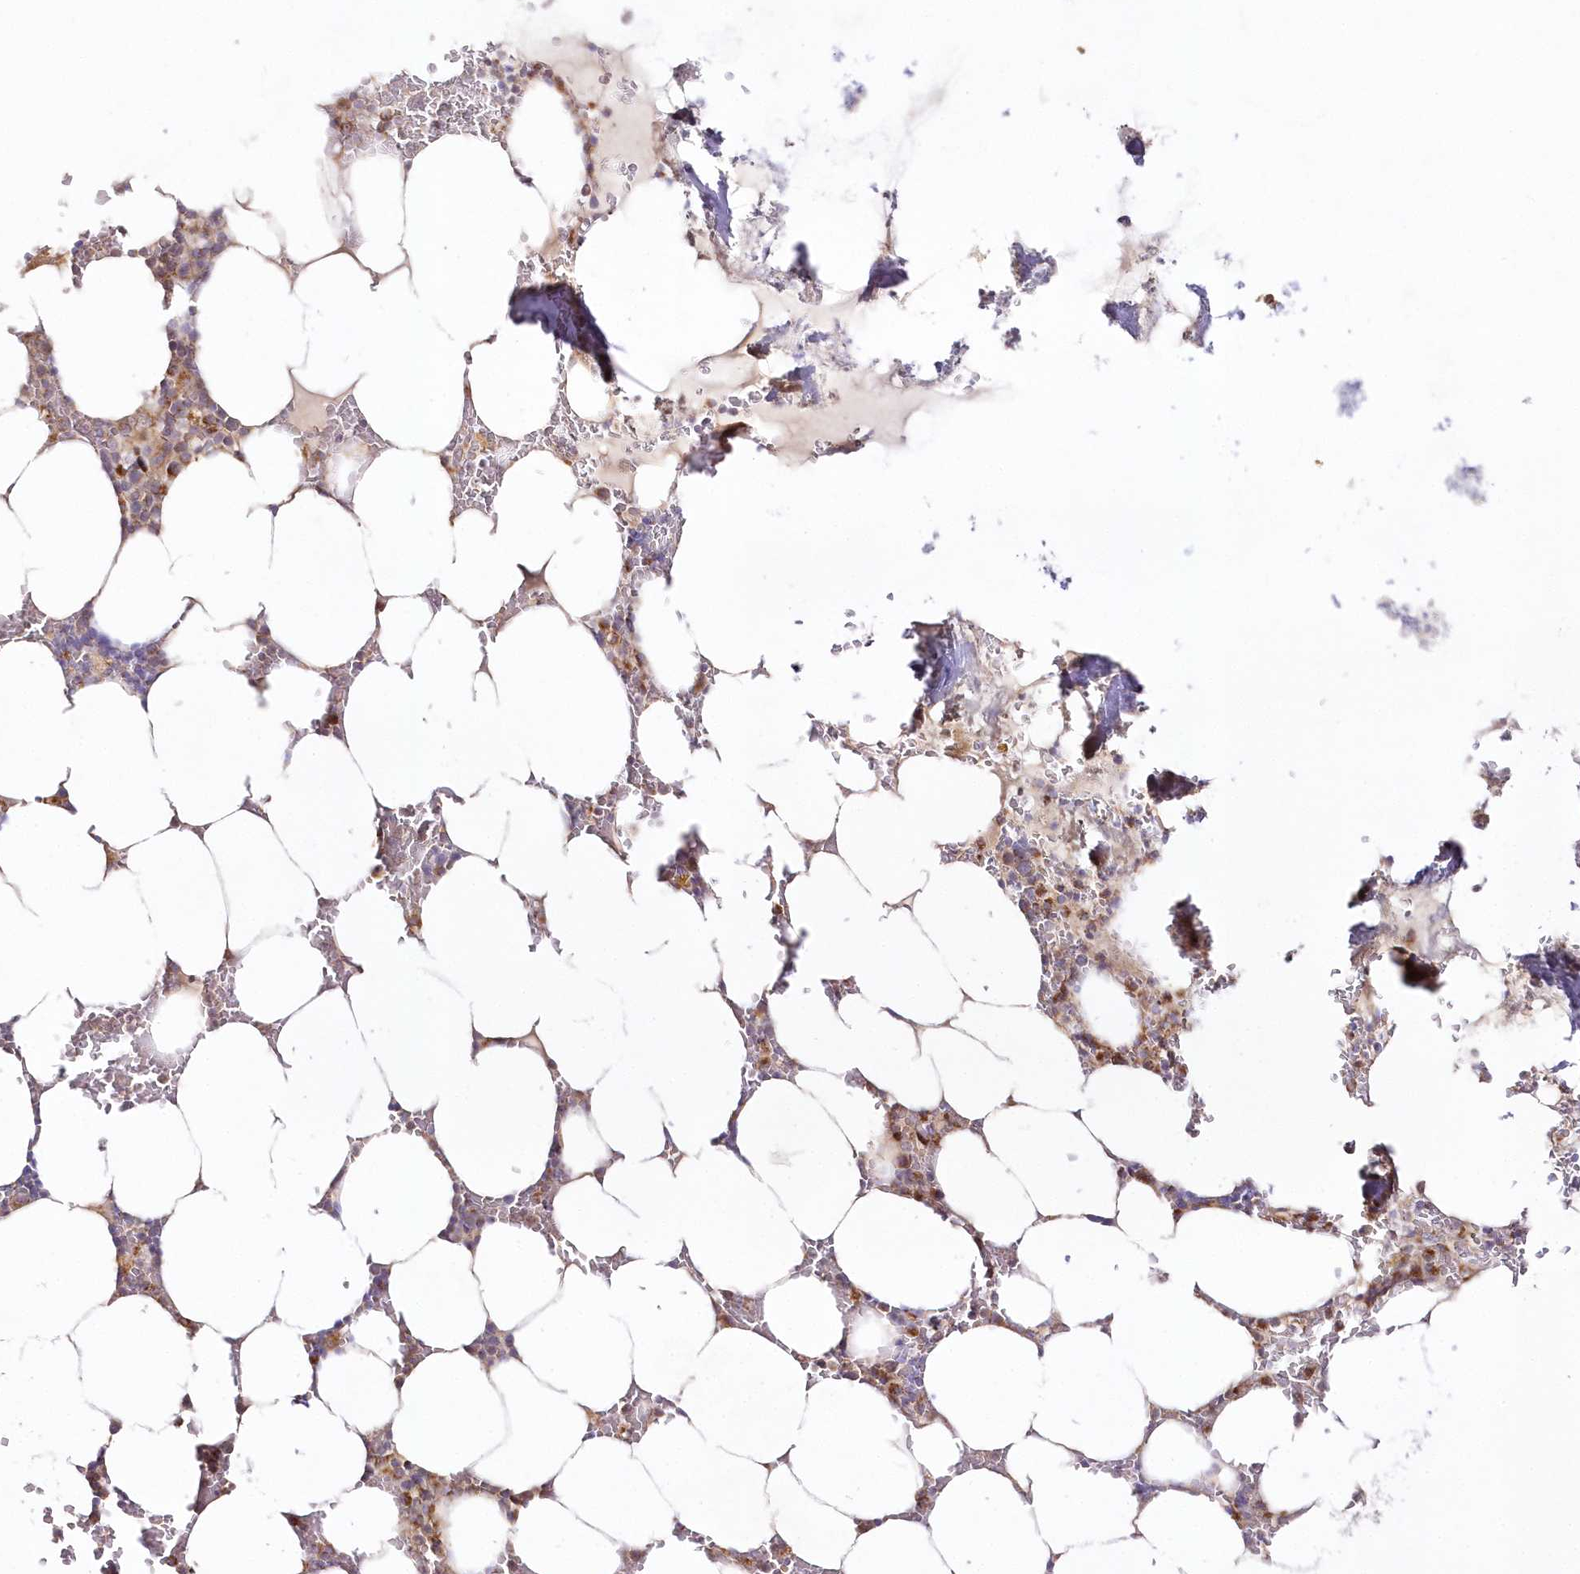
{"staining": {"intensity": "moderate", "quantity": "25%-75%", "location": "cytoplasmic/membranous"}, "tissue": "bone marrow", "cell_type": "Hematopoietic cells", "image_type": "normal", "snomed": [{"axis": "morphology", "description": "Normal tissue, NOS"}, {"axis": "topography", "description": "Bone marrow"}], "caption": "Protein staining of benign bone marrow shows moderate cytoplasmic/membranous positivity in about 25%-75% of hematopoietic cells.", "gene": "DNA2", "patient": {"sex": "male", "age": 70}}